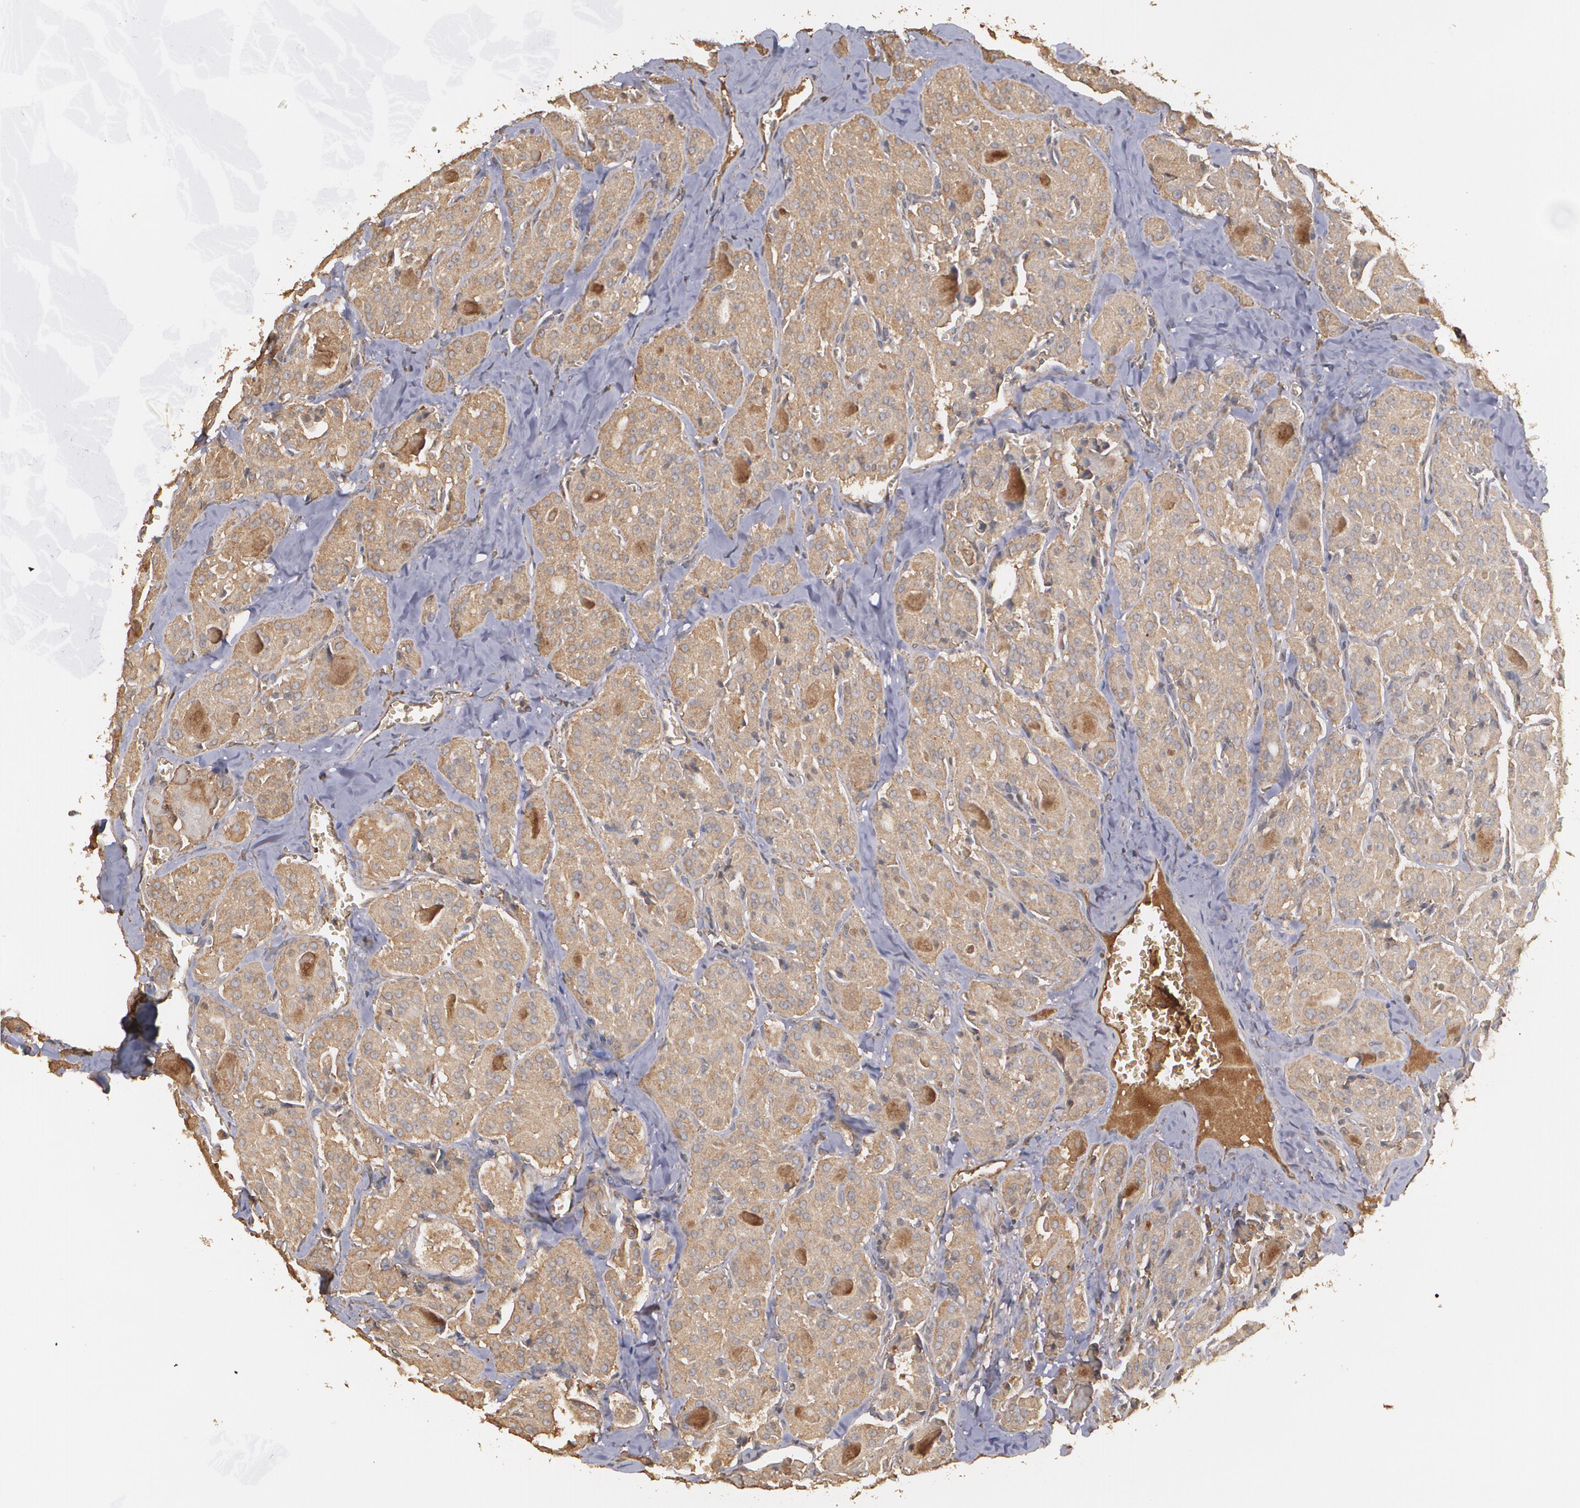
{"staining": {"intensity": "moderate", "quantity": ">75%", "location": "cytoplasmic/membranous"}, "tissue": "thyroid cancer", "cell_type": "Tumor cells", "image_type": "cancer", "snomed": [{"axis": "morphology", "description": "Carcinoma, NOS"}, {"axis": "topography", "description": "Thyroid gland"}], "caption": "Moderate cytoplasmic/membranous expression for a protein is identified in approximately >75% of tumor cells of thyroid carcinoma using immunohistochemistry.", "gene": "PON1", "patient": {"sex": "male", "age": 76}}